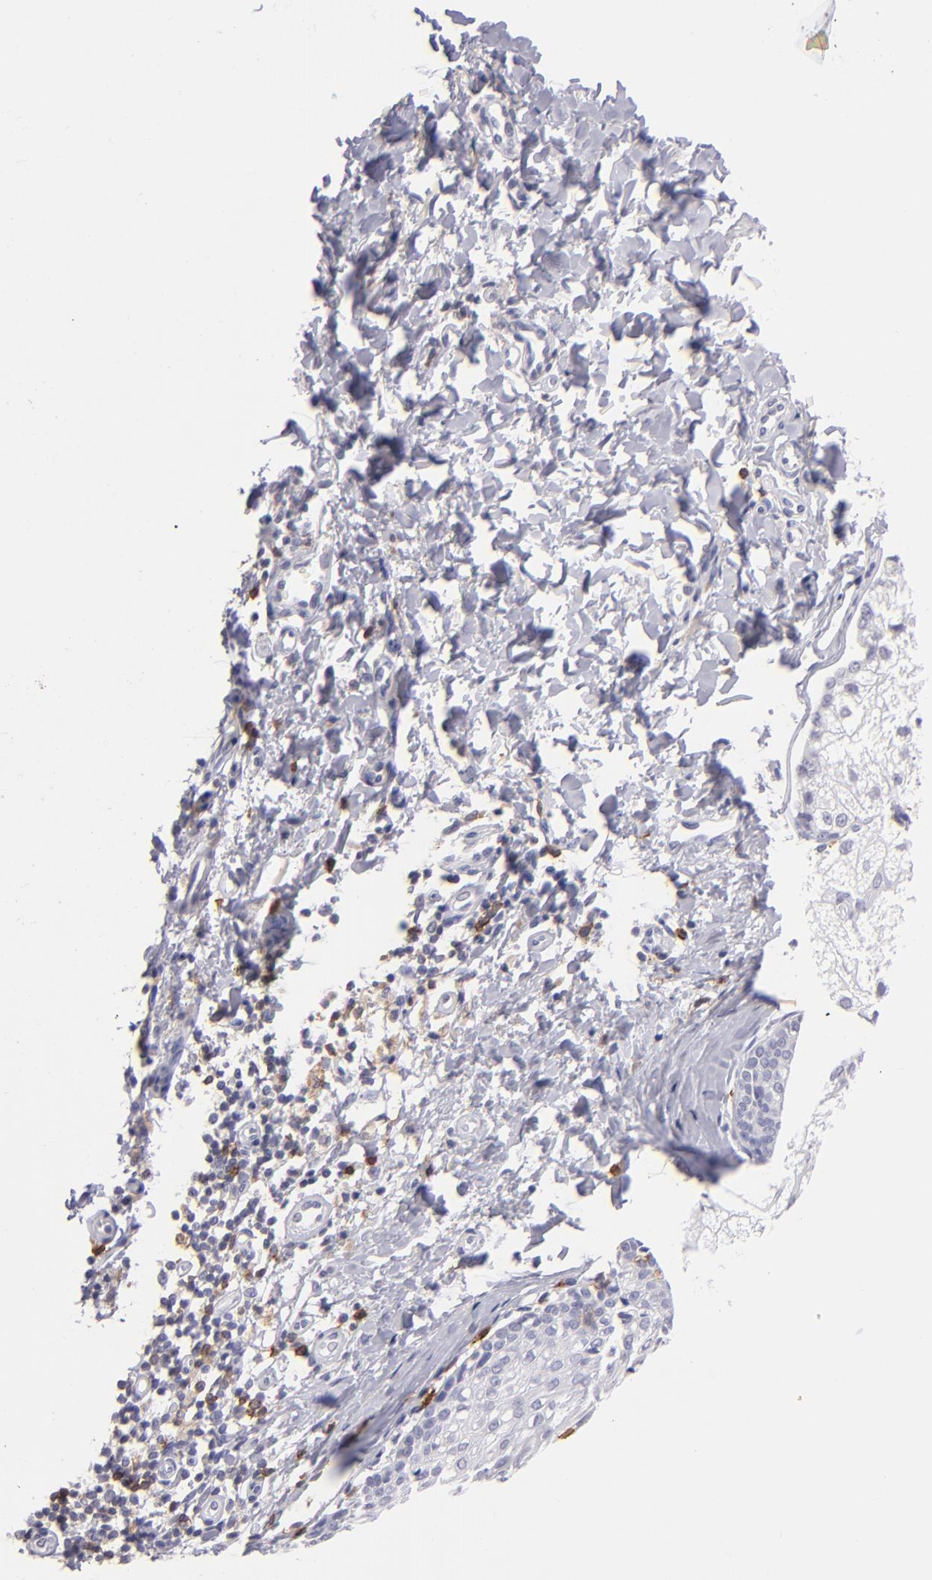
{"staining": {"intensity": "negative", "quantity": "none", "location": "none"}, "tissue": "melanoma", "cell_type": "Tumor cells", "image_type": "cancer", "snomed": [{"axis": "morphology", "description": "Malignant melanoma, NOS"}, {"axis": "topography", "description": "Skin"}], "caption": "High magnification brightfield microscopy of melanoma stained with DAB (3,3'-diaminobenzidine) (brown) and counterstained with hematoxylin (blue): tumor cells show no significant staining. (DAB immunohistochemistry with hematoxylin counter stain).", "gene": "IL2RA", "patient": {"sex": "male", "age": 23}}